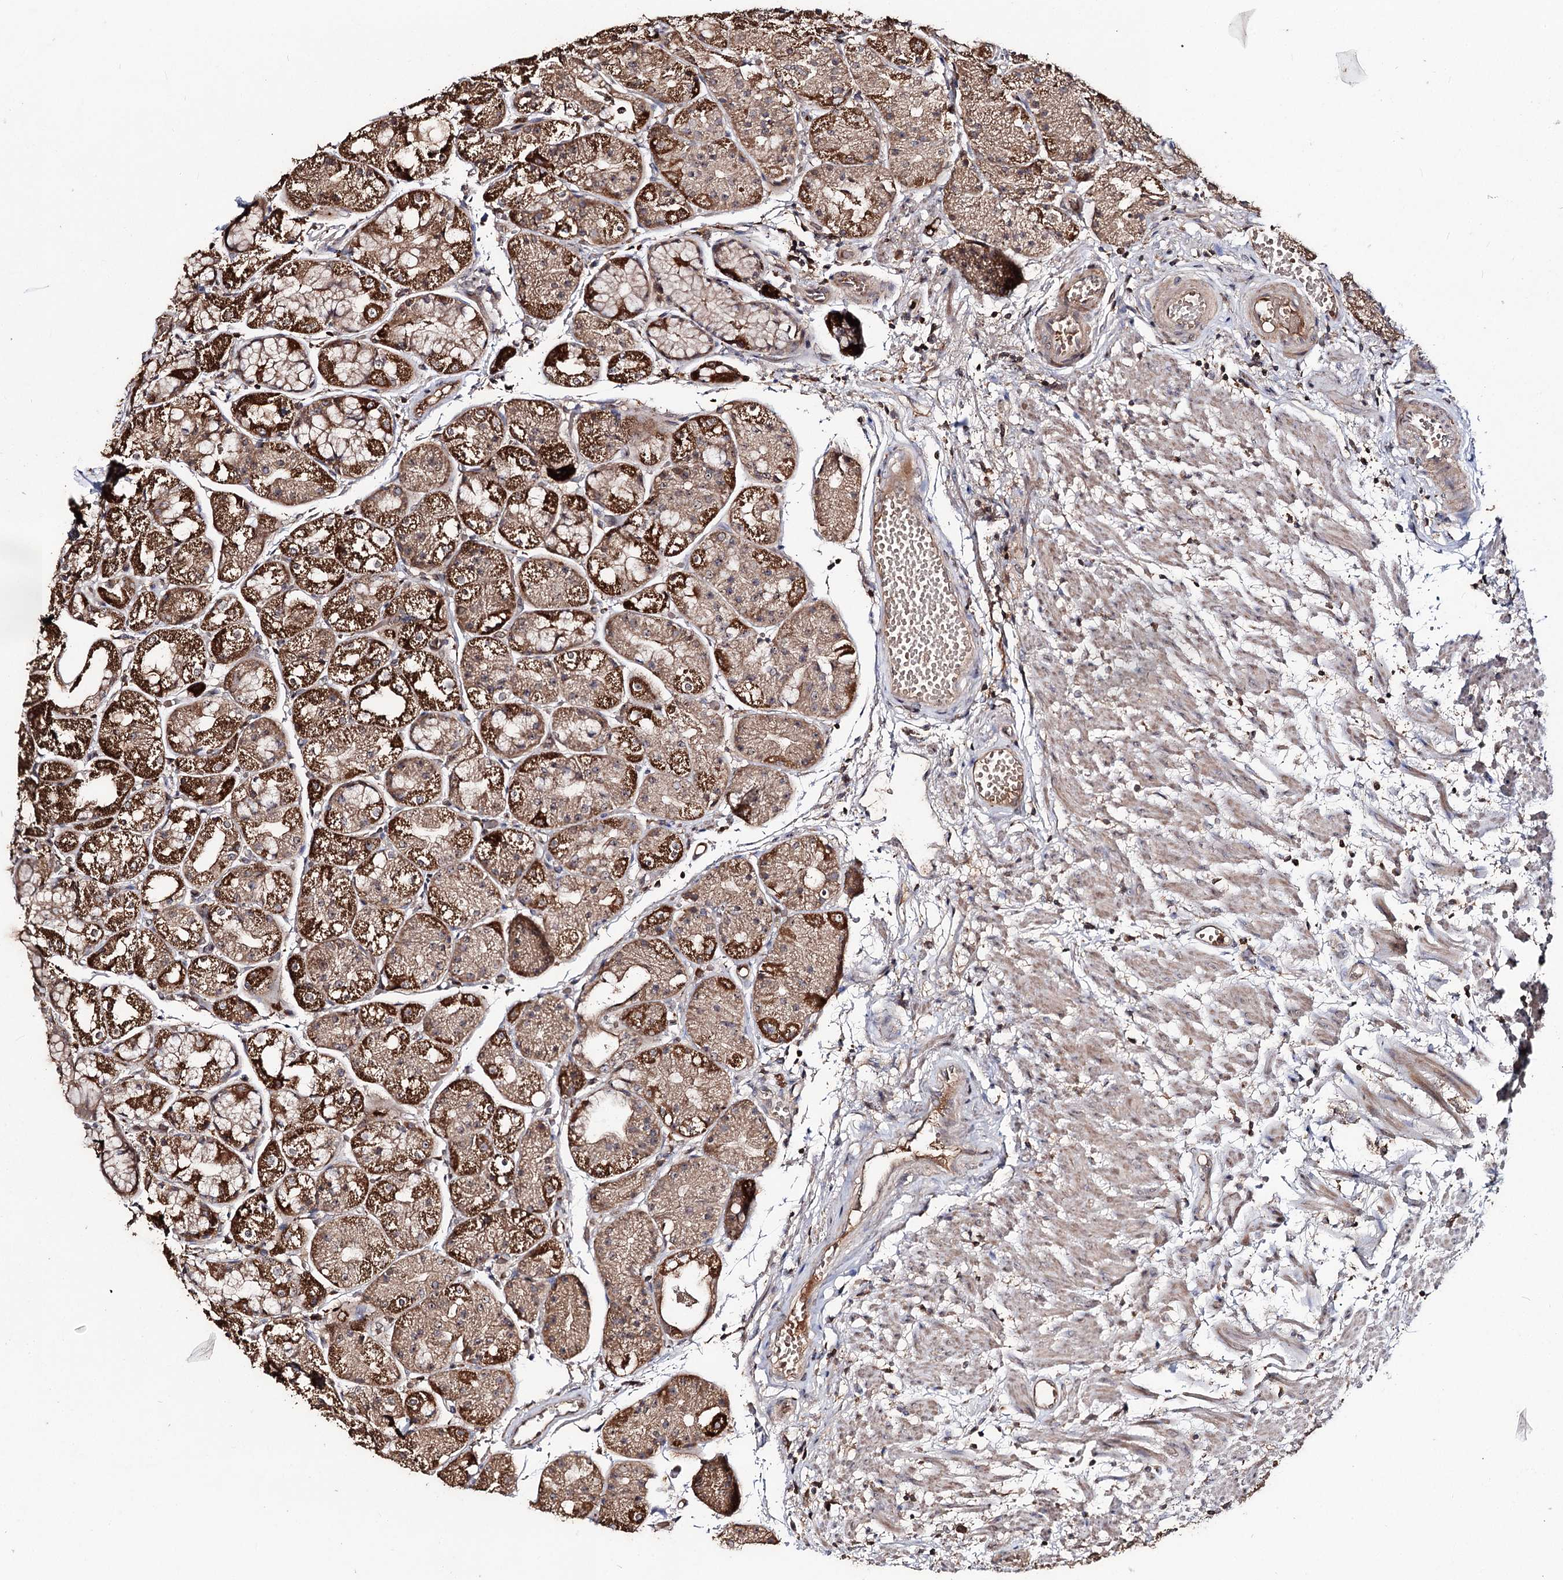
{"staining": {"intensity": "strong", "quantity": "25%-75%", "location": "cytoplasmic/membranous"}, "tissue": "stomach", "cell_type": "Glandular cells", "image_type": "normal", "snomed": [{"axis": "morphology", "description": "Normal tissue, NOS"}, {"axis": "topography", "description": "Stomach, upper"}], "caption": "The micrograph displays immunohistochemical staining of benign stomach. There is strong cytoplasmic/membranous staining is appreciated in approximately 25%-75% of glandular cells. (DAB (3,3'-diaminobenzidine) IHC, brown staining for protein, blue staining for nuclei).", "gene": "FAM53B", "patient": {"sex": "male", "age": 72}}